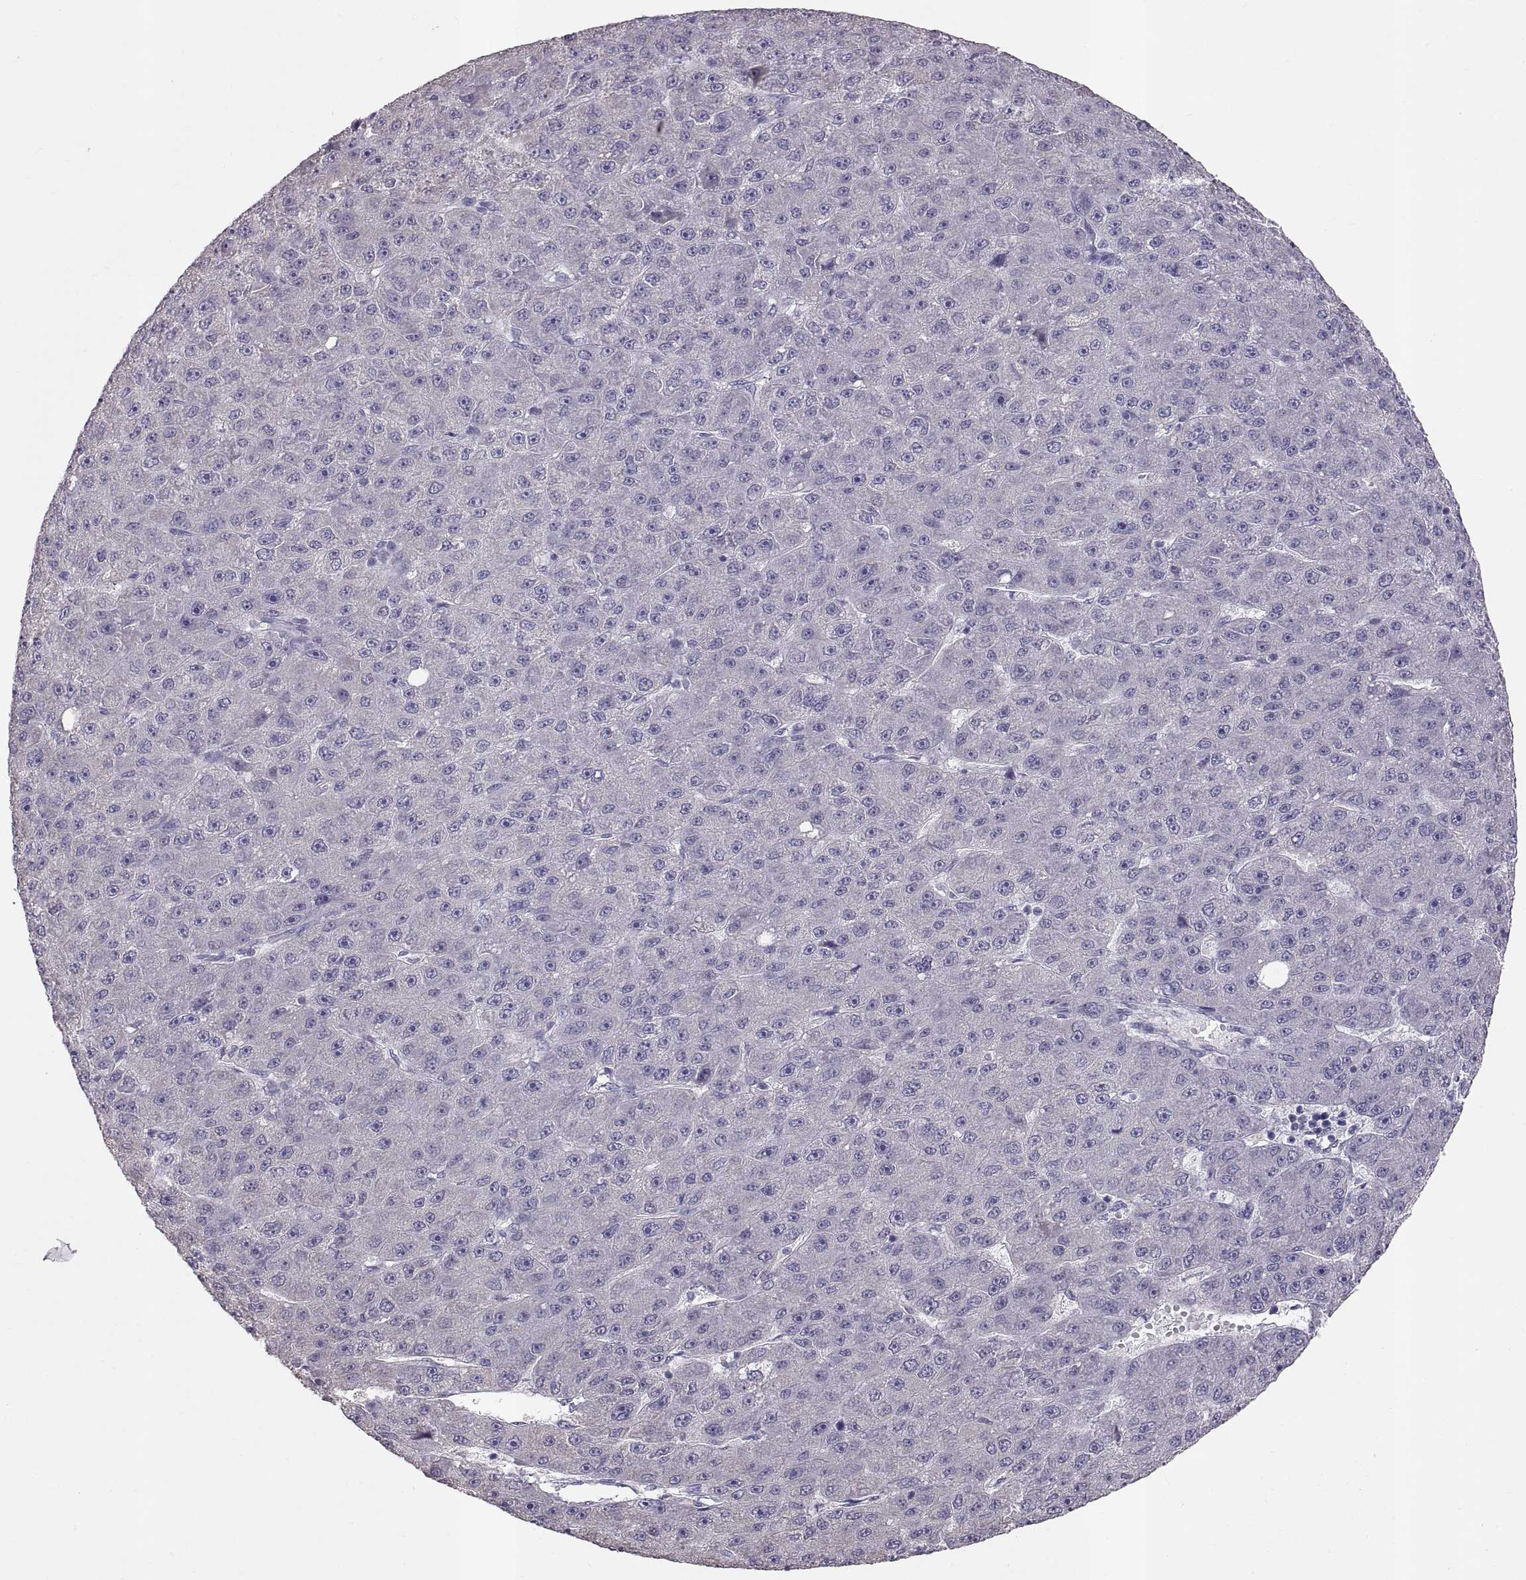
{"staining": {"intensity": "negative", "quantity": "none", "location": "none"}, "tissue": "liver cancer", "cell_type": "Tumor cells", "image_type": "cancer", "snomed": [{"axis": "morphology", "description": "Carcinoma, Hepatocellular, NOS"}, {"axis": "topography", "description": "Liver"}], "caption": "IHC image of neoplastic tissue: human liver cancer (hepatocellular carcinoma) stained with DAB shows no significant protein staining in tumor cells. Brightfield microscopy of immunohistochemistry stained with DAB (brown) and hematoxylin (blue), captured at high magnification.", "gene": "WBP2NL", "patient": {"sex": "male", "age": 67}}